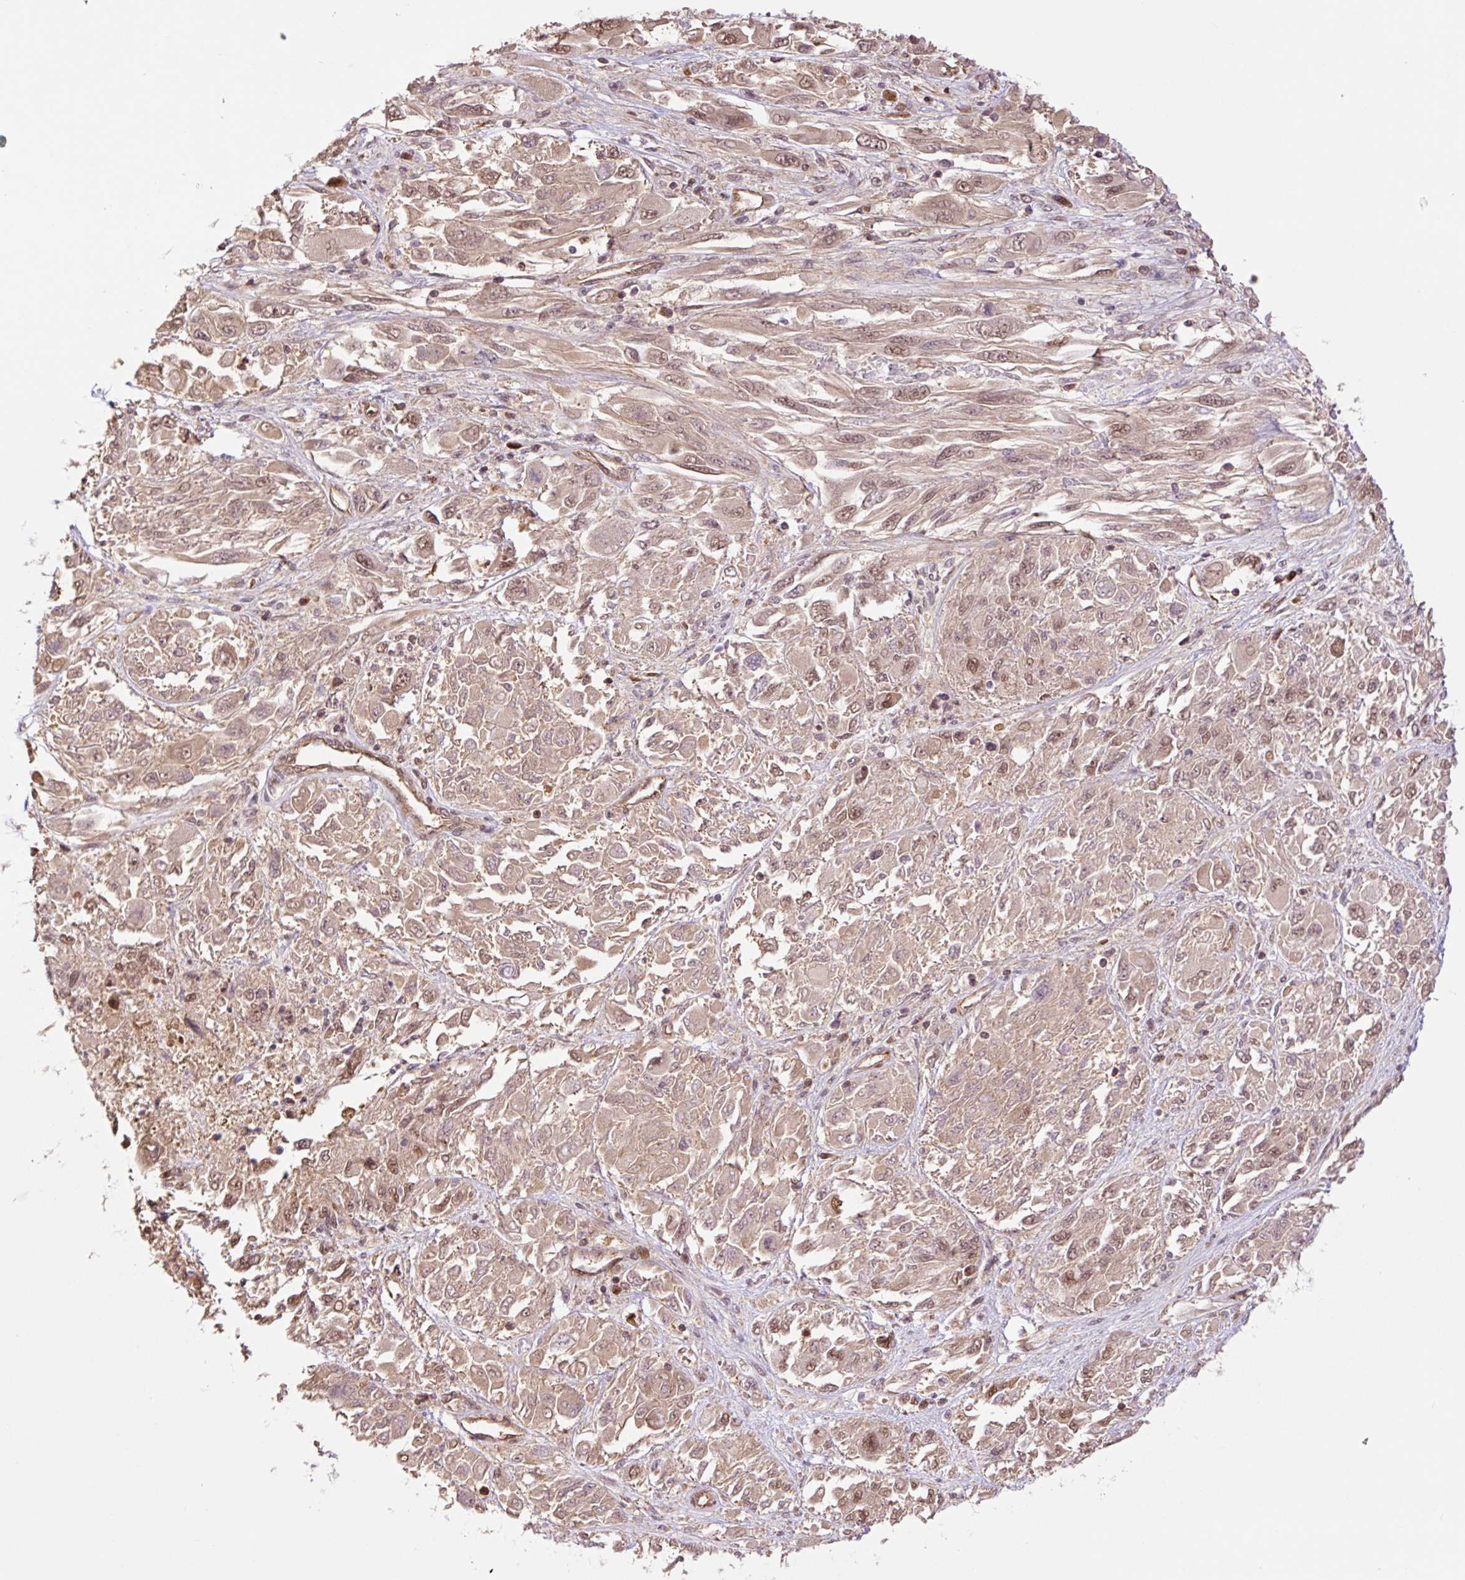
{"staining": {"intensity": "weak", "quantity": ">75%", "location": "cytoplasmic/membranous,nuclear"}, "tissue": "melanoma", "cell_type": "Tumor cells", "image_type": "cancer", "snomed": [{"axis": "morphology", "description": "Malignant melanoma, NOS"}, {"axis": "topography", "description": "Skin"}], "caption": "Immunohistochemical staining of malignant melanoma reveals weak cytoplasmic/membranous and nuclear protein staining in approximately >75% of tumor cells.", "gene": "TPT1", "patient": {"sex": "female", "age": 91}}